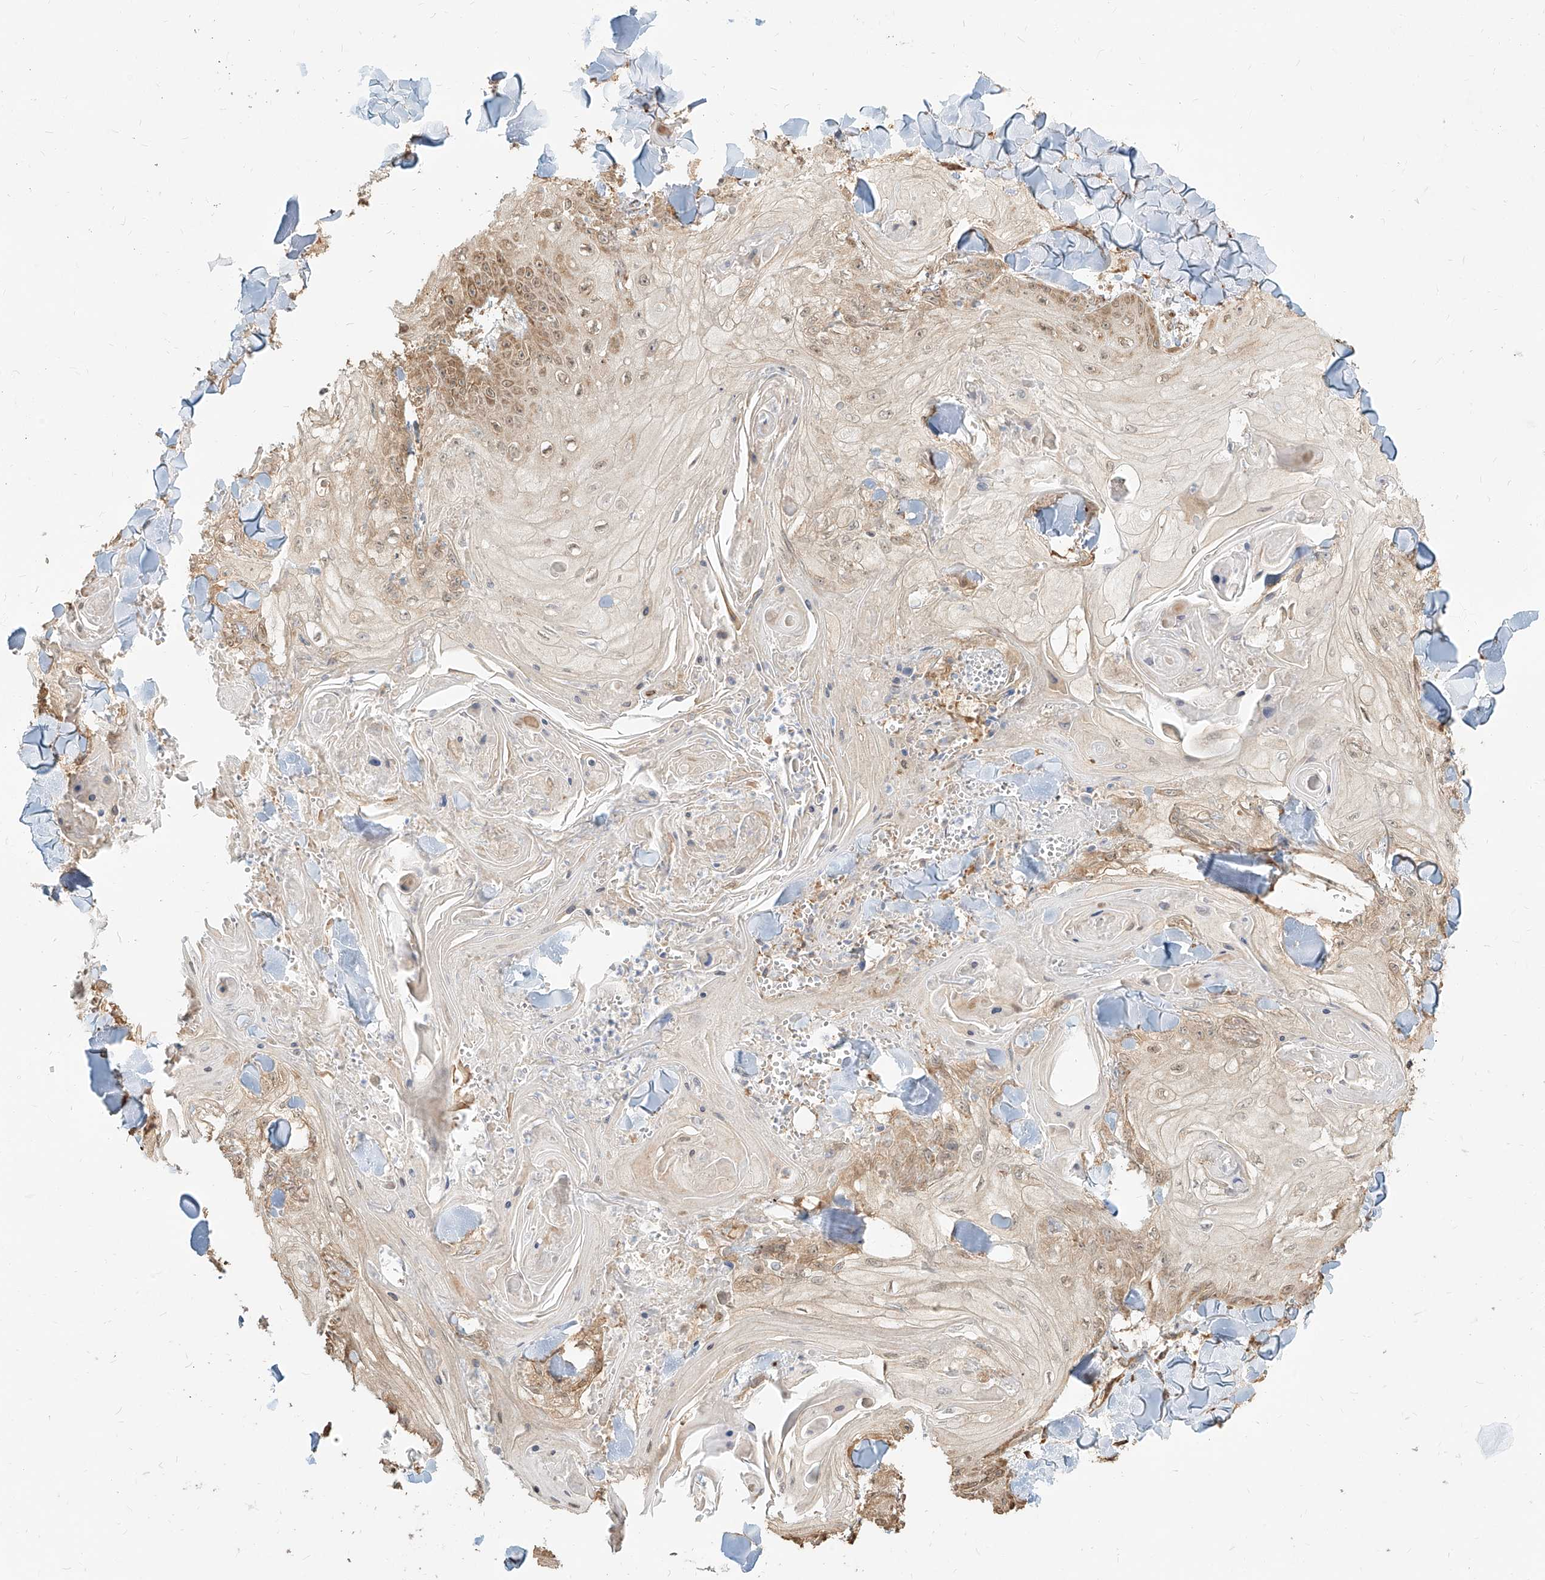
{"staining": {"intensity": "moderate", "quantity": ">75%", "location": "cytoplasmic/membranous"}, "tissue": "skin cancer", "cell_type": "Tumor cells", "image_type": "cancer", "snomed": [{"axis": "morphology", "description": "Squamous cell carcinoma, NOS"}, {"axis": "topography", "description": "Skin"}], "caption": "Skin squamous cell carcinoma stained with immunohistochemistry reveals moderate cytoplasmic/membranous positivity in approximately >75% of tumor cells. The staining is performed using DAB (3,3'-diaminobenzidine) brown chromogen to label protein expression. The nuclei are counter-stained blue using hematoxylin.", "gene": "UBE2K", "patient": {"sex": "male", "age": 74}}